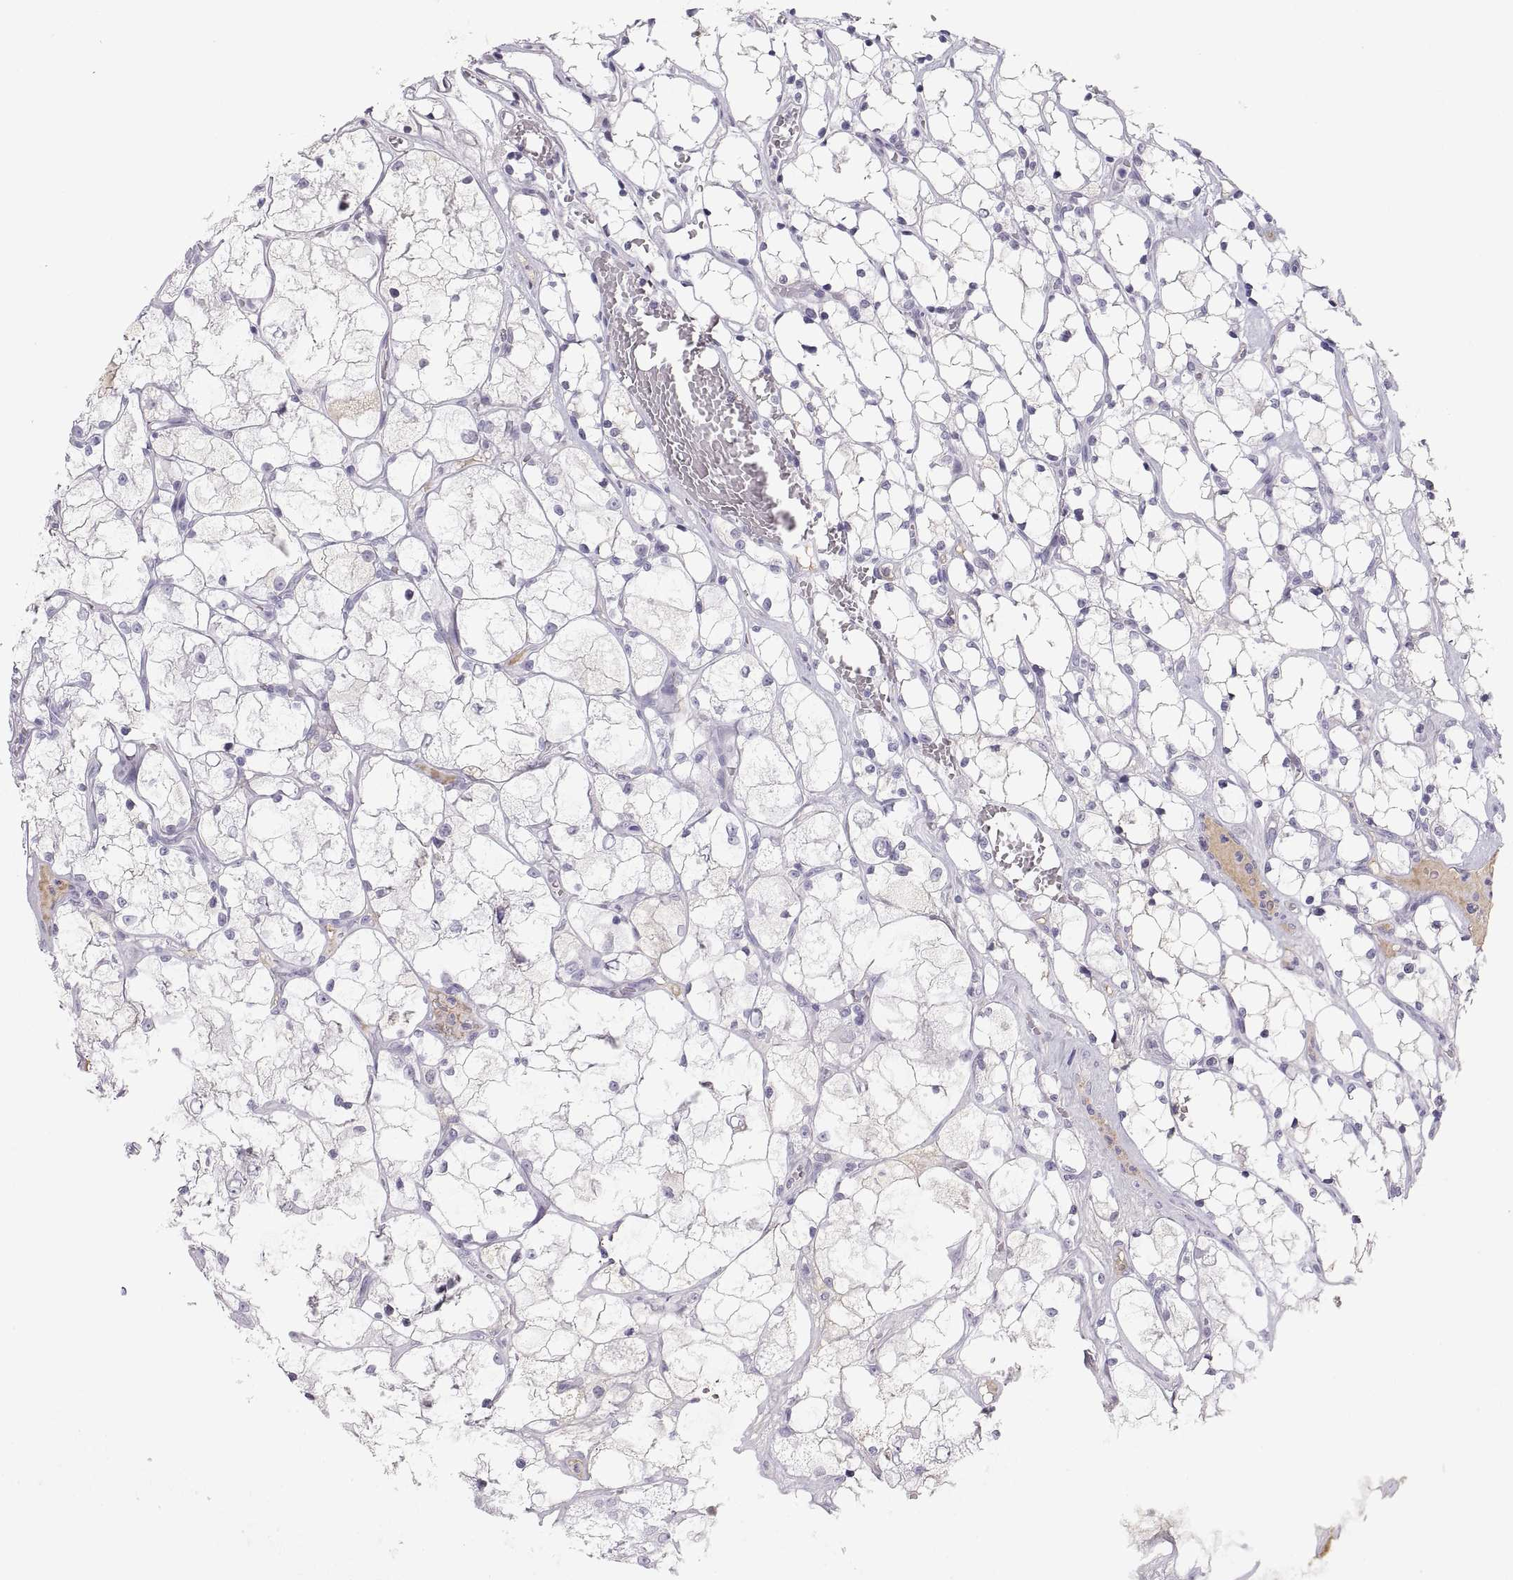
{"staining": {"intensity": "negative", "quantity": "none", "location": "none"}, "tissue": "renal cancer", "cell_type": "Tumor cells", "image_type": "cancer", "snomed": [{"axis": "morphology", "description": "Adenocarcinoma, NOS"}, {"axis": "topography", "description": "Kidney"}], "caption": "An image of human renal adenocarcinoma is negative for staining in tumor cells.", "gene": "MAGEB2", "patient": {"sex": "female", "age": 69}}